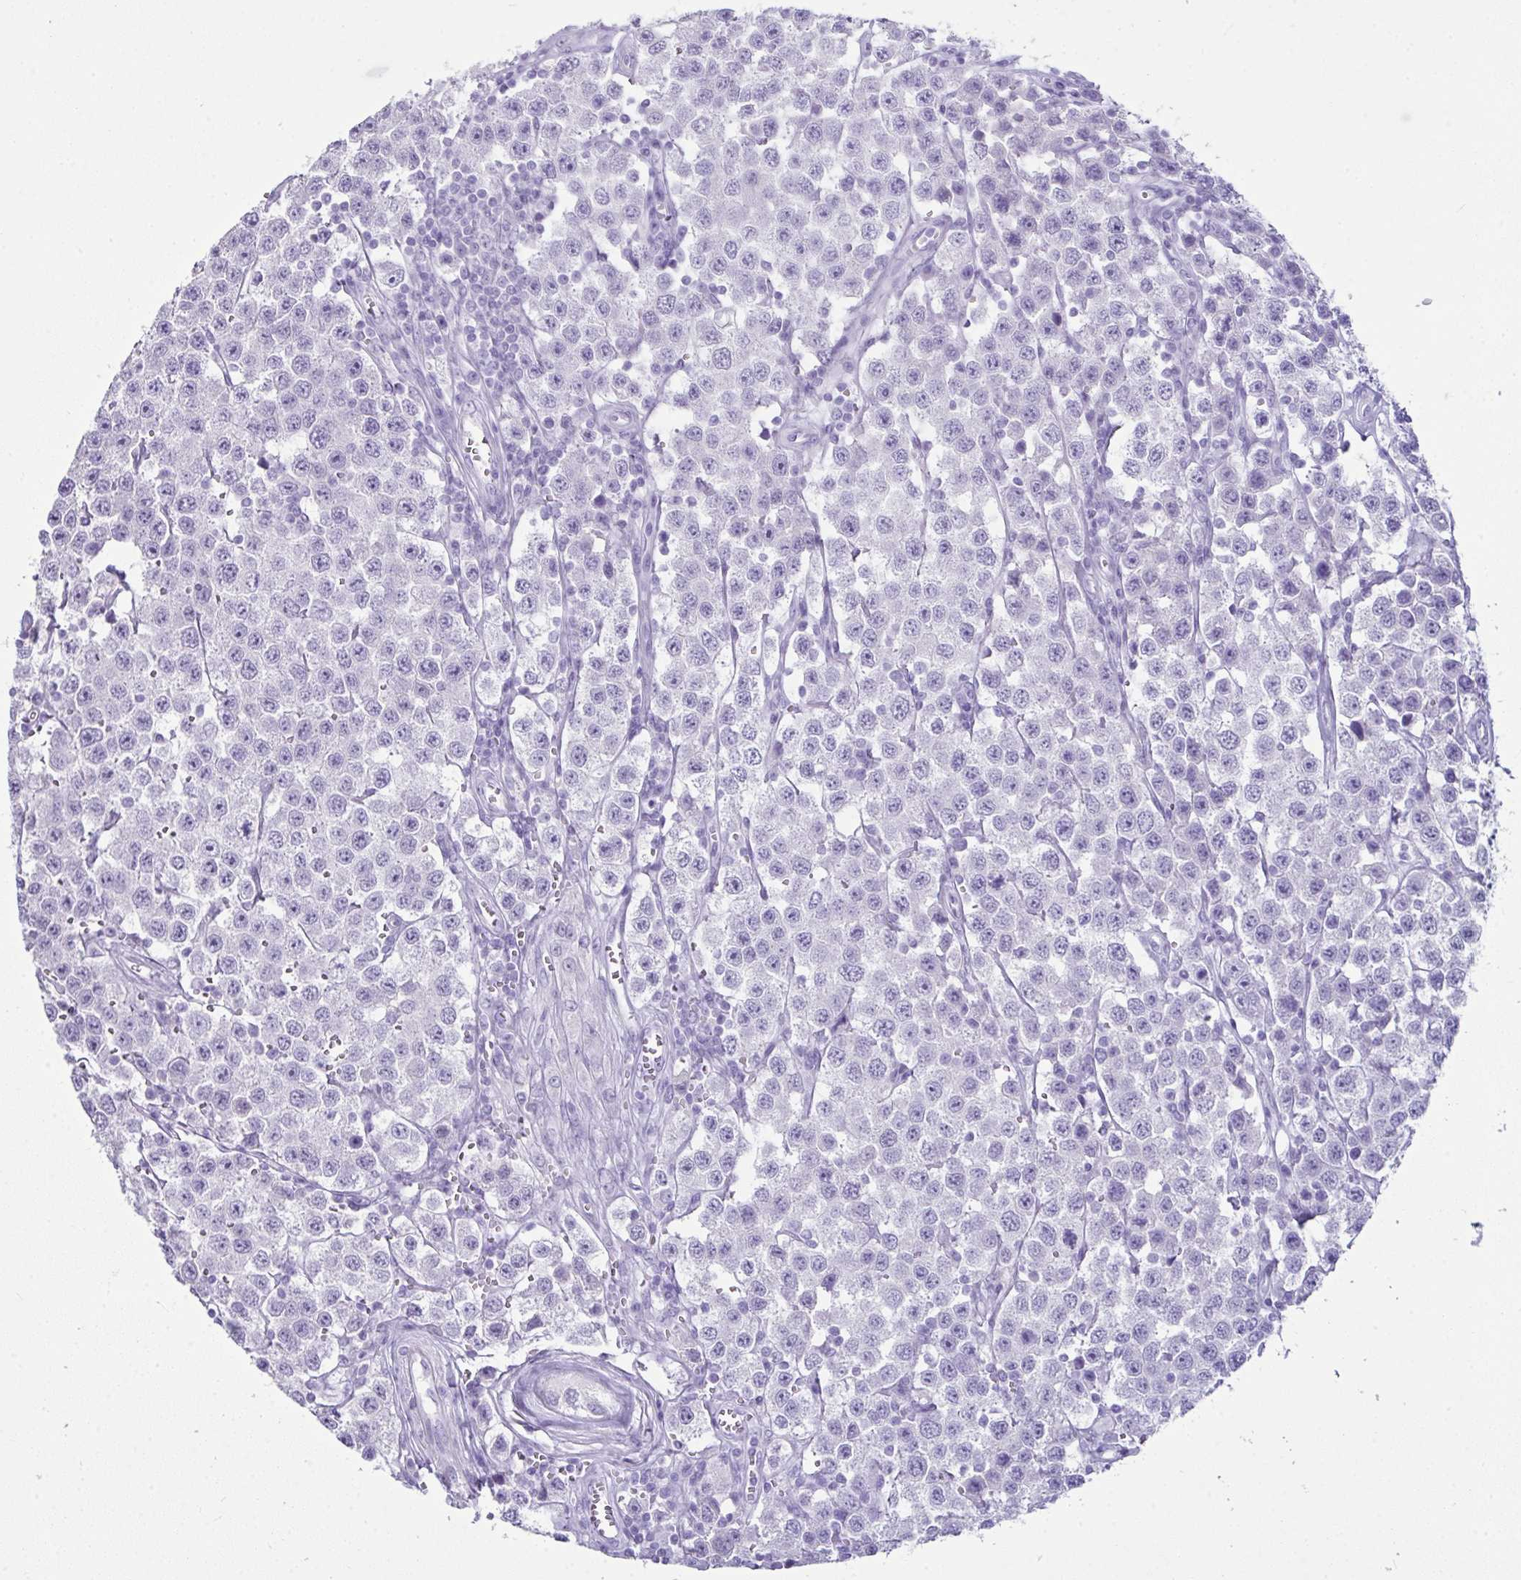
{"staining": {"intensity": "negative", "quantity": "none", "location": "none"}, "tissue": "testis cancer", "cell_type": "Tumor cells", "image_type": "cancer", "snomed": [{"axis": "morphology", "description": "Seminoma, NOS"}, {"axis": "topography", "description": "Testis"}], "caption": "High magnification brightfield microscopy of testis cancer (seminoma) stained with DAB (3,3'-diaminobenzidine) (brown) and counterstained with hematoxylin (blue): tumor cells show no significant expression.", "gene": "LGALS4", "patient": {"sex": "male", "age": 34}}